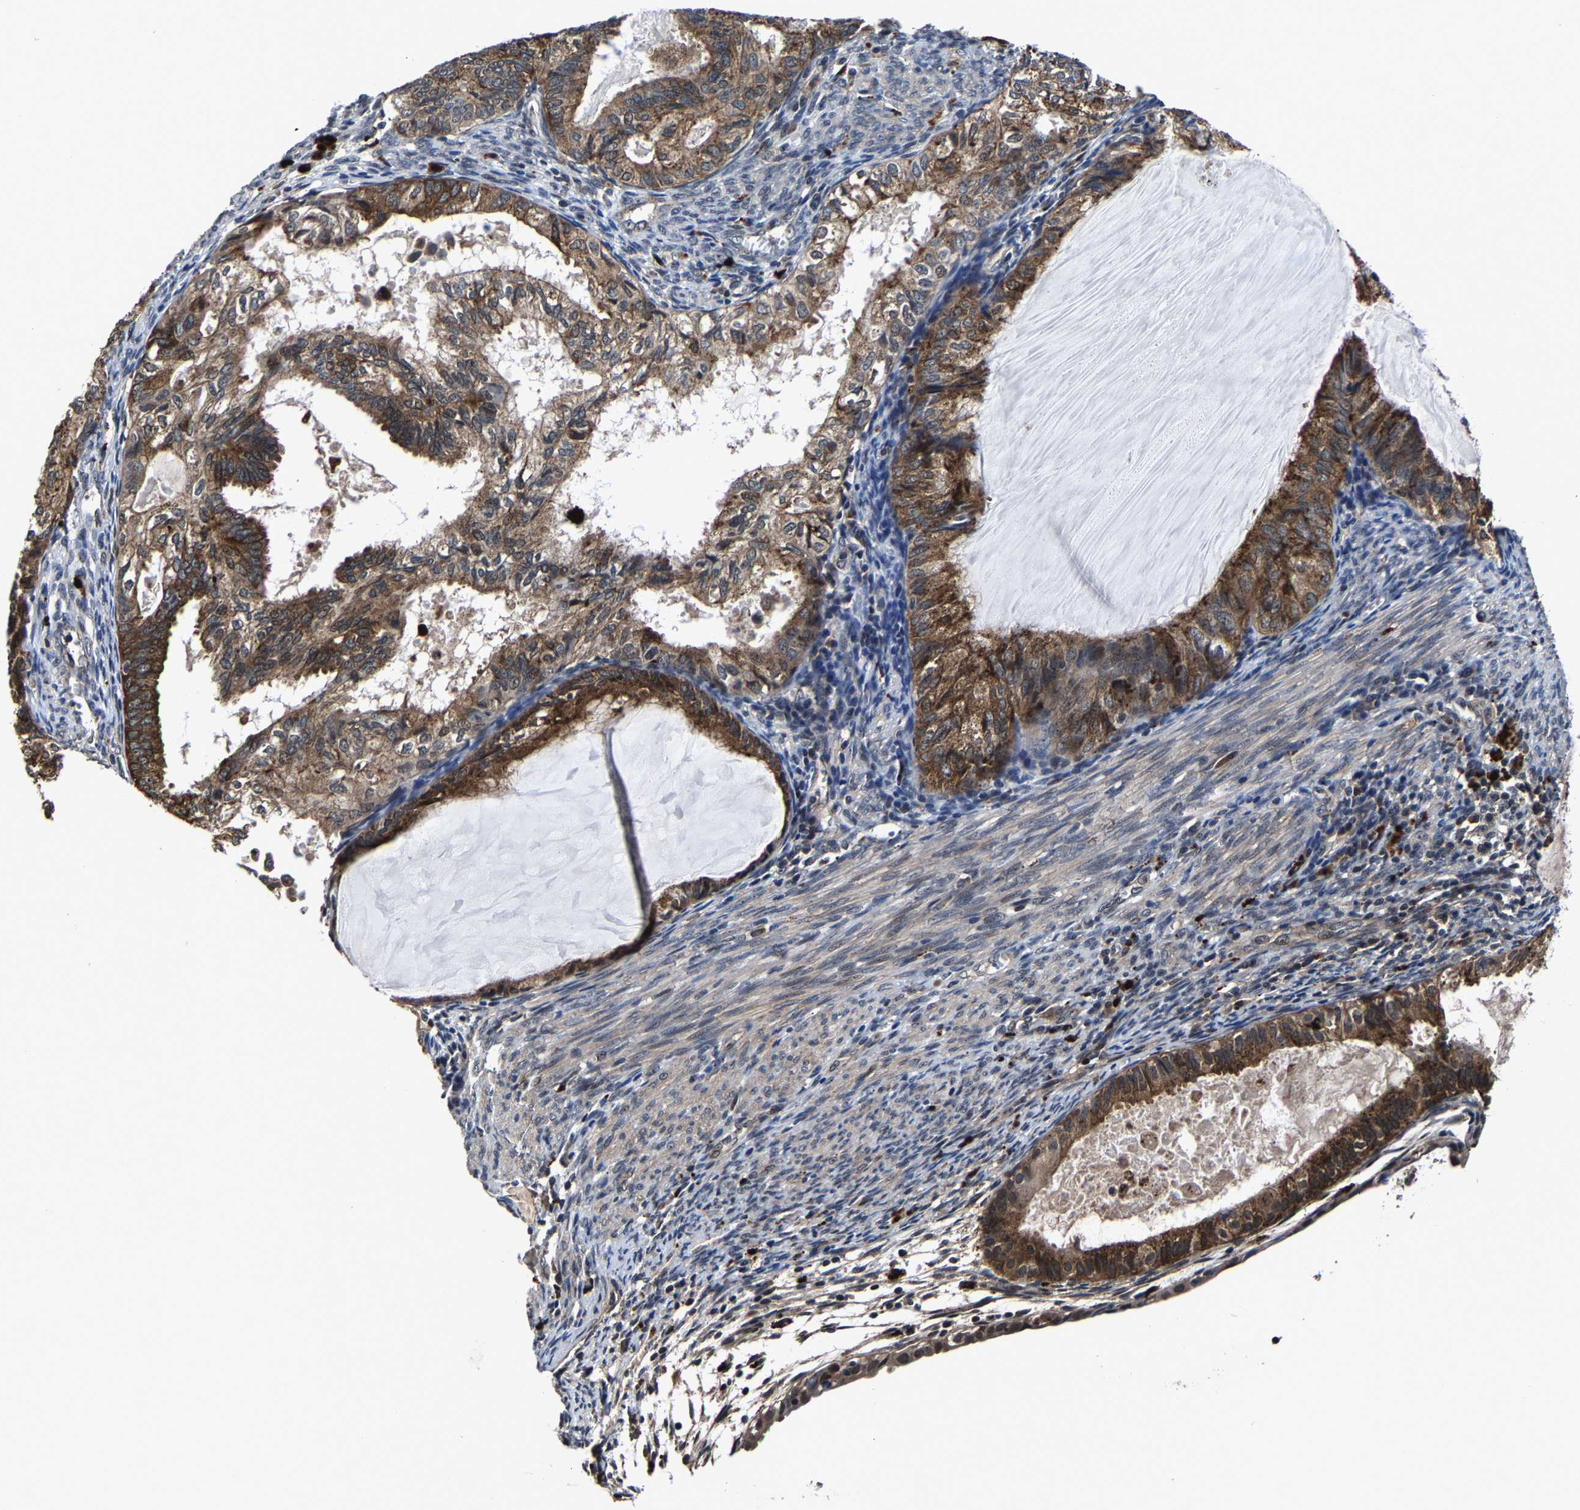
{"staining": {"intensity": "strong", "quantity": ">75%", "location": "cytoplasmic/membranous"}, "tissue": "cervical cancer", "cell_type": "Tumor cells", "image_type": "cancer", "snomed": [{"axis": "morphology", "description": "Normal tissue, NOS"}, {"axis": "morphology", "description": "Adenocarcinoma, NOS"}, {"axis": "topography", "description": "Cervix"}, {"axis": "topography", "description": "Endometrium"}], "caption": "IHC photomicrograph of human cervical cancer (adenocarcinoma) stained for a protein (brown), which demonstrates high levels of strong cytoplasmic/membranous staining in about >75% of tumor cells.", "gene": "ZCCHC7", "patient": {"sex": "female", "age": 86}}